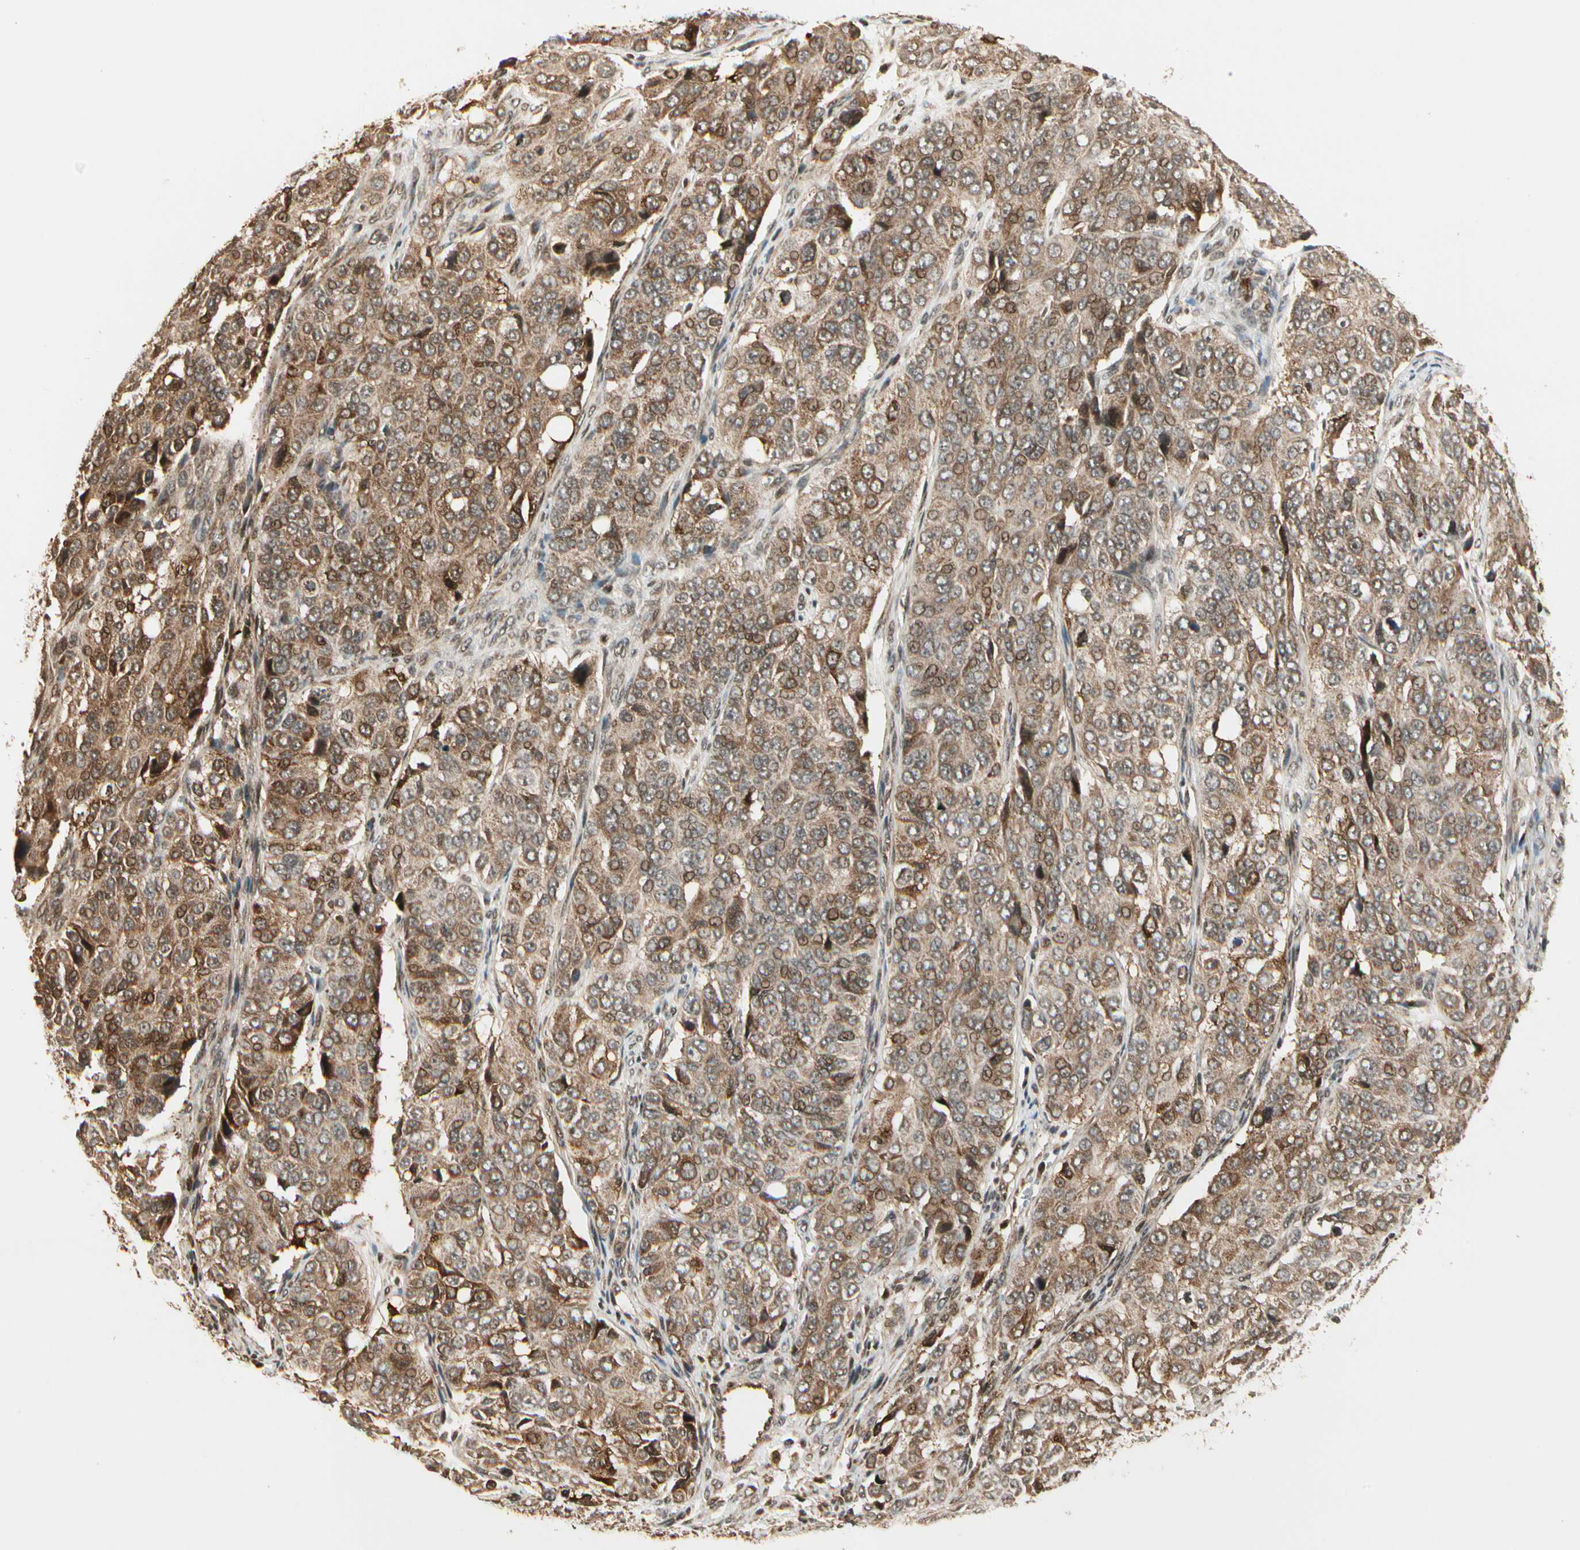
{"staining": {"intensity": "moderate", "quantity": ">75%", "location": "cytoplasmic/membranous"}, "tissue": "ovarian cancer", "cell_type": "Tumor cells", "image_type": "cancer", "snomed": [{"axis": "morphology", "description": "Carcinoma, endometroid"}, {"axis": "topography", "description": "Ovary"}], "caption": "Ovarian cancer tissue demonstrates moderate cytoplasmic/membranous expression in about >75% of tumor cells", "gene": "GLUL", "patient": {"sex": "female", "age": 51}}